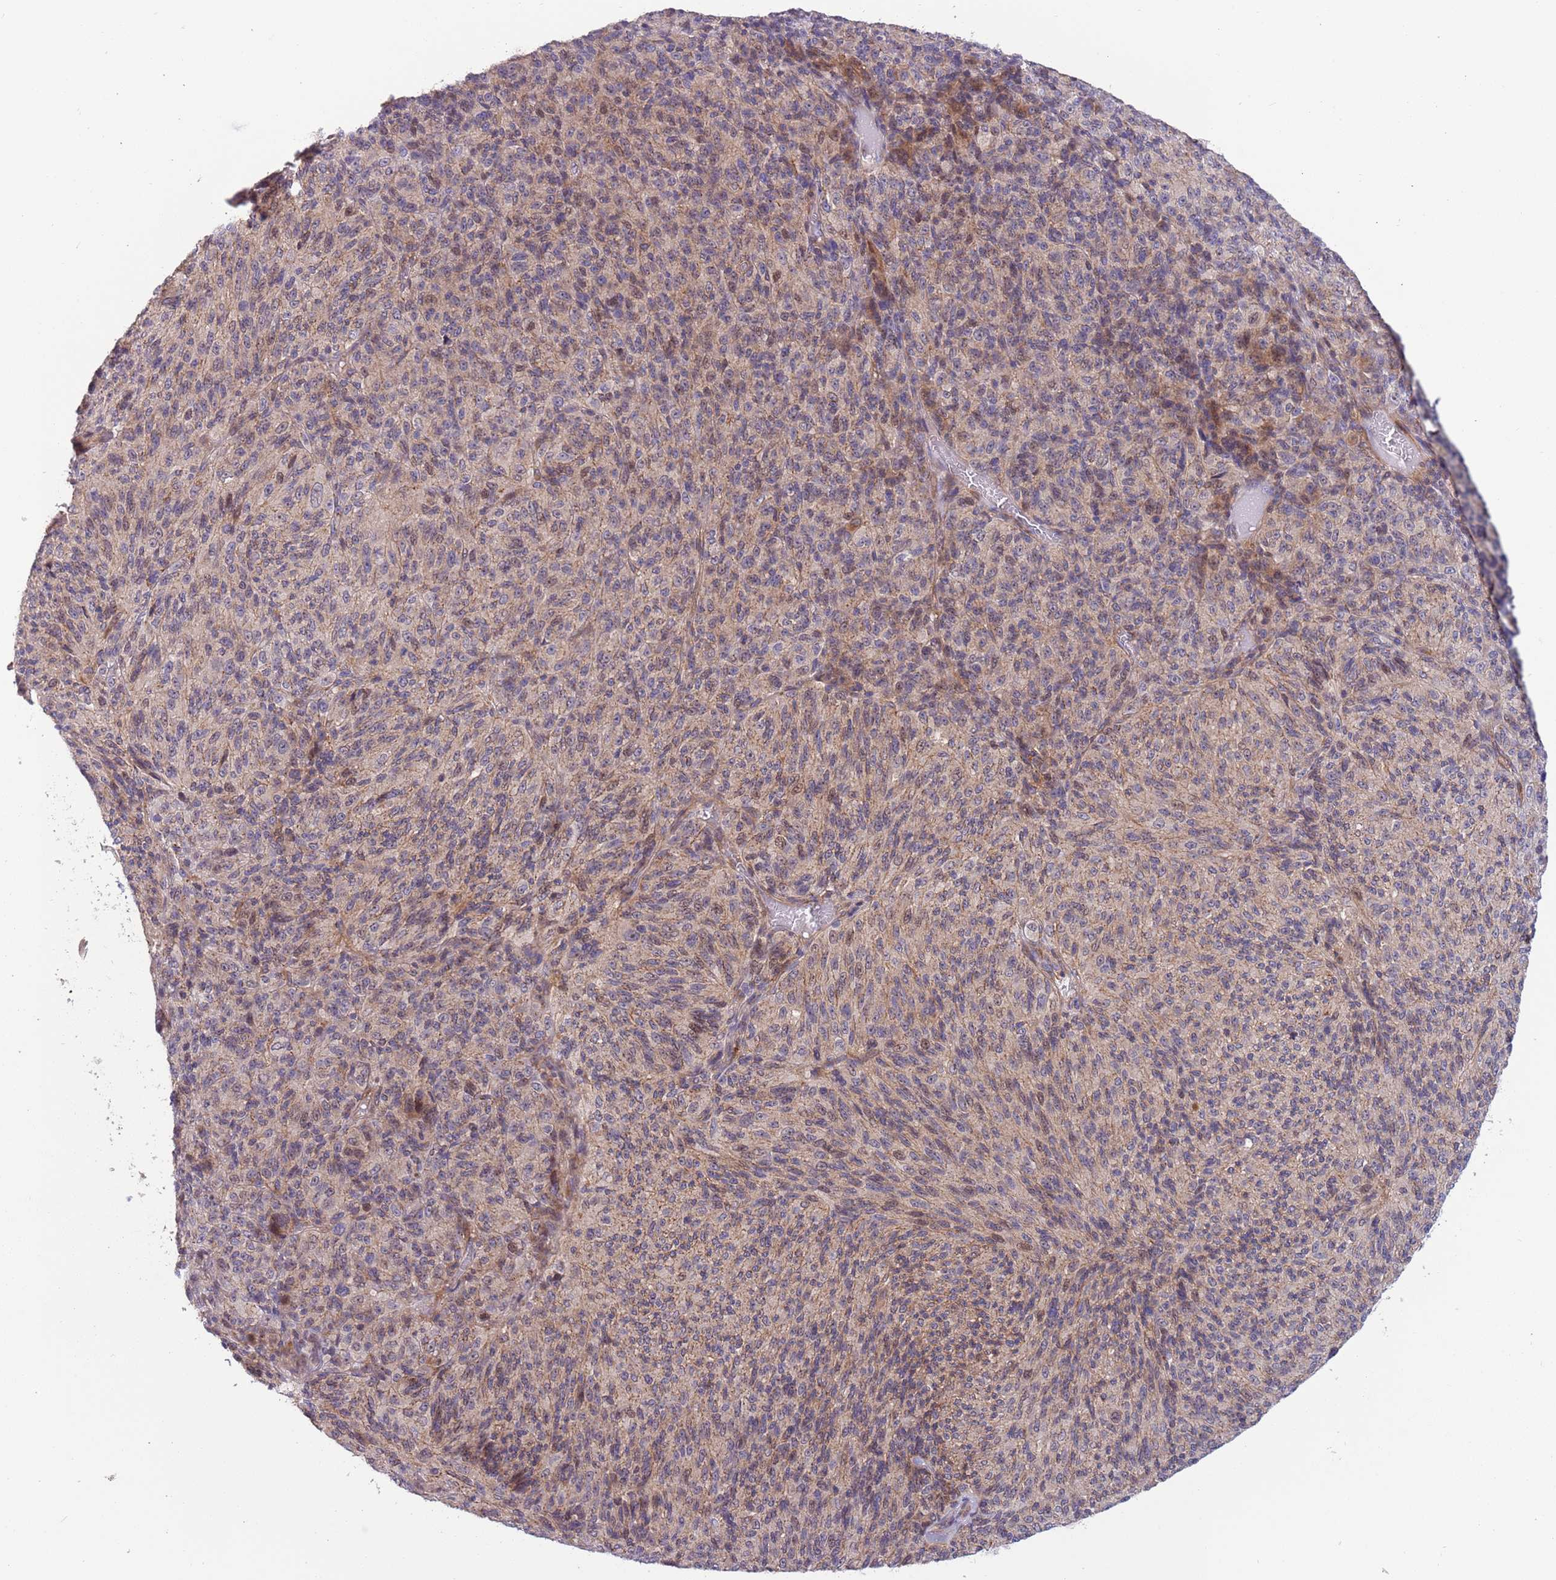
{"staining": {"intensity": "weak", "quantity": "<25%", "location": "cytoplasmic/membranous"}, "tissue": "melanoma", "cell_type": "Tumor cells", "image_type": "cancer", "snomed": [{"axis": "morphology", "description": "Malignant melanoma, Metastatic site"}, {"axis": "topography", "description": "Brain"}], "caption": "Image shows no protein expression in tumor cells of melanoma tissue. (DAB immunohistochemistry (IHC) visualized using brightfield microscopy, high magnification).", "gene": "ITGB6", "patient": {"sex": "female", "age": 56}}